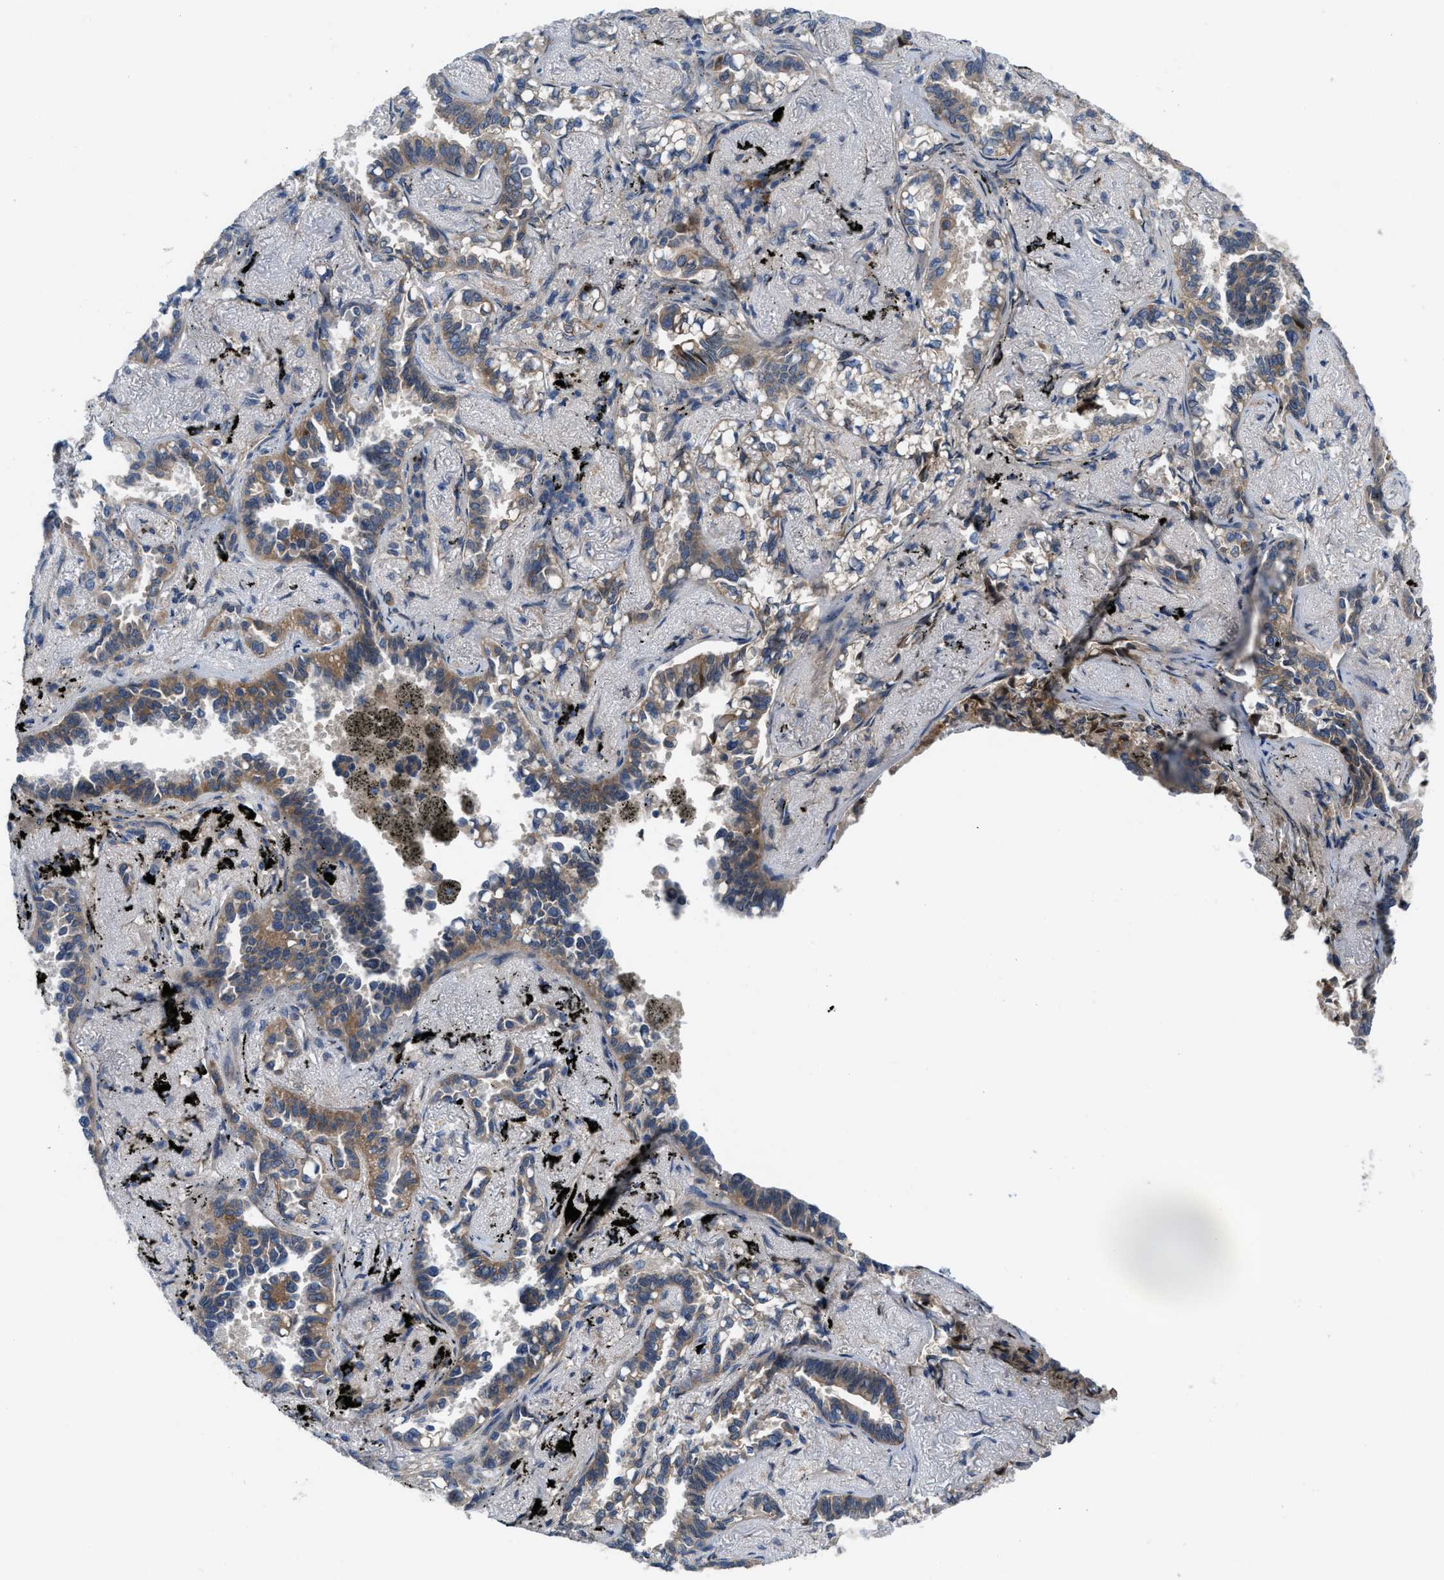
{"staining": {"intensity": "moderate", "quantity": ">75%", "location": "cytoplasmic/membranous"}, "tissue": "lung cancer", "cell_type": "Tumor cells", "image_type": "cancer", "snomed": [{"axis": "morphology", "description": "Adenocarcinoma, NOS"}, {"axis": "topography", "description": "Lung"}], "caption": "Lung adenocarcinoma stained with DAB immunohistochemistry demonstrates medium levels of moderate cytoplasmic/membranous staining in about >75% of tumor cells.", "gene": "MYO18A", "patient": {"sex": "male", "age": 59}}